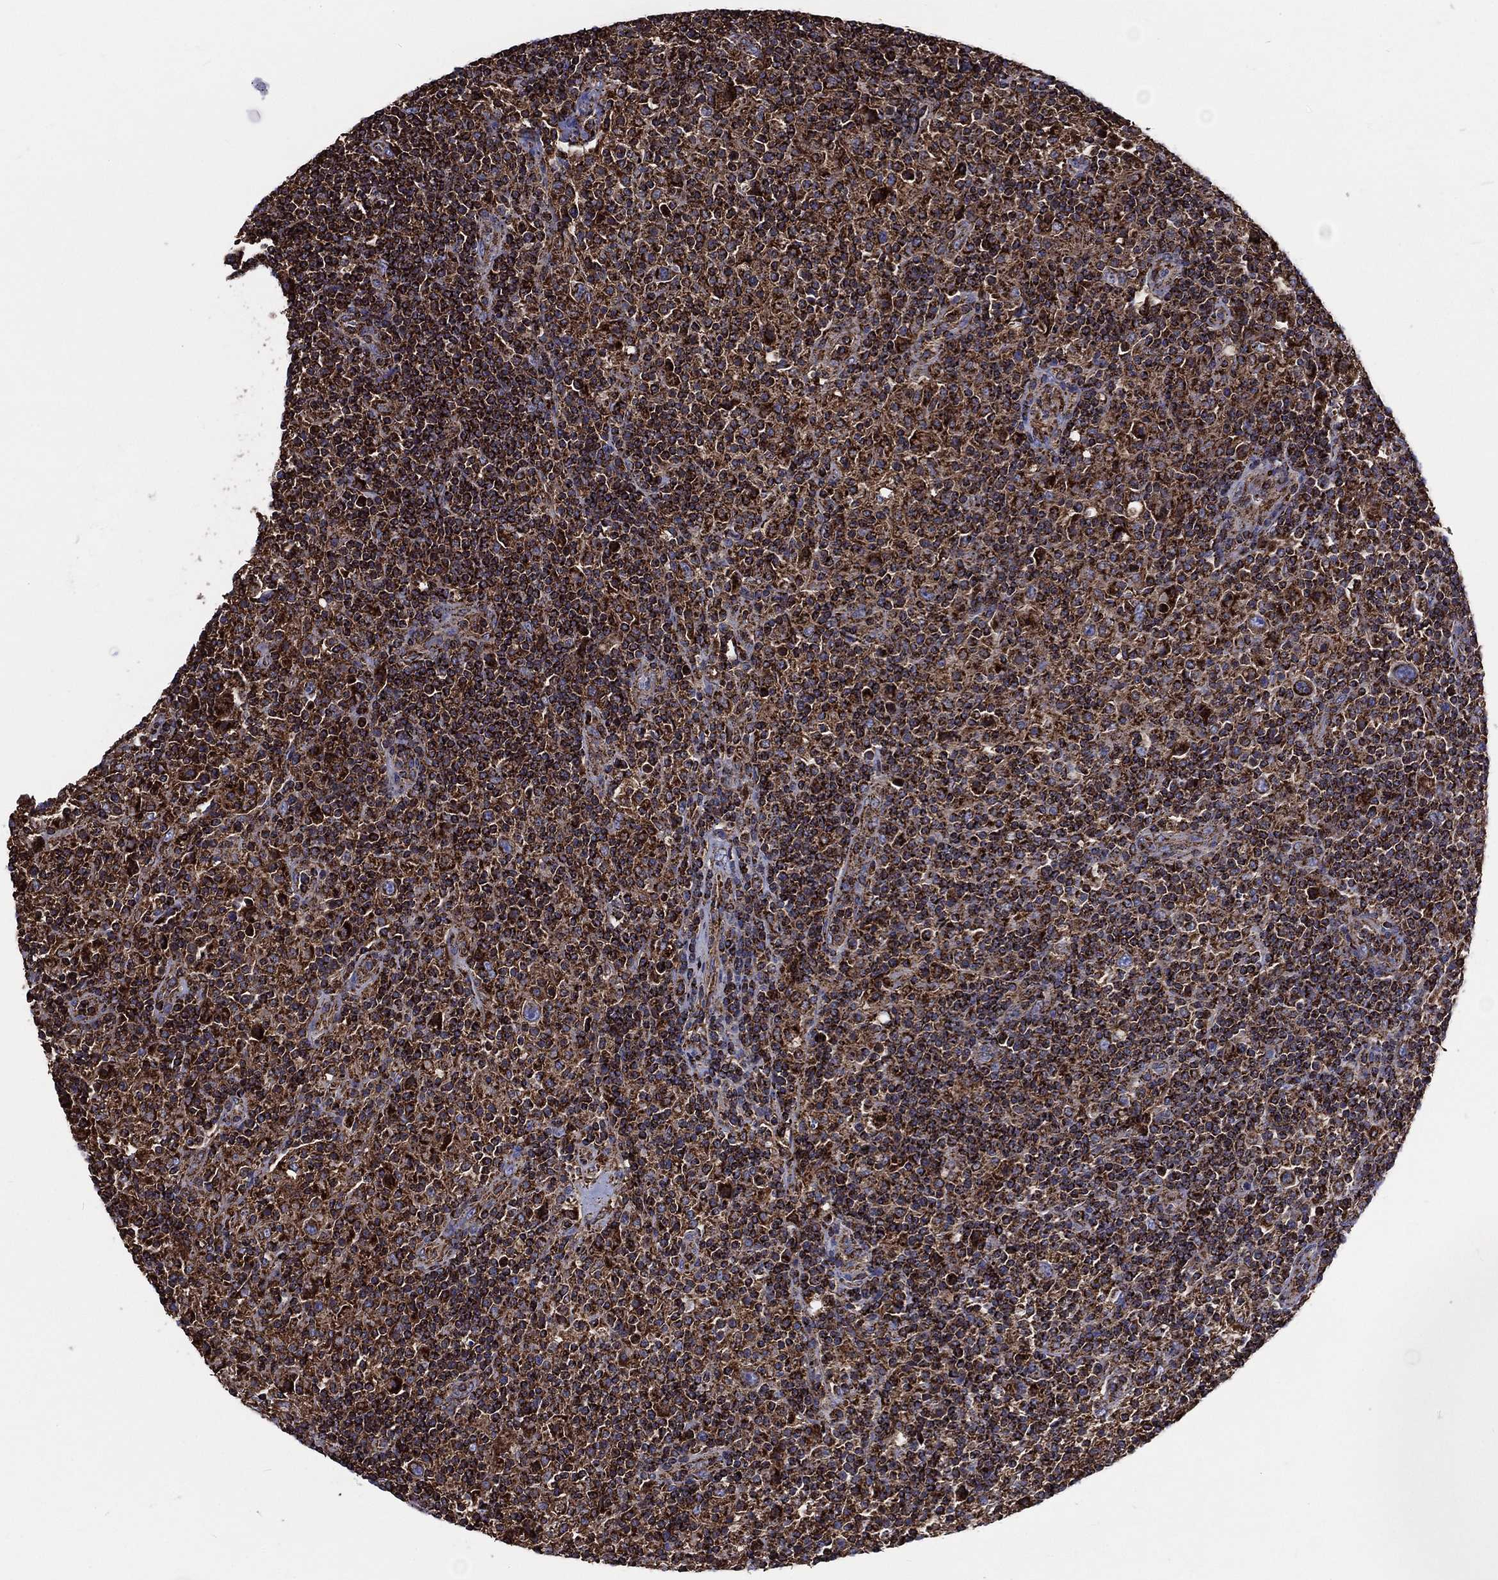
{"staining": {"intensity": "strong", "quantity": "25%-75%", "location": "cytoplasmic/membranous"}, "tissue": "lymphoma", "cell_type": "Tumor cells", "image_type": "cancer", "snomed": [{"axis": "morphology", "description": "Hodgkin's disease, NOS"}, {"axis": "topography", "description": "Lymph node"}], "caption": "Hodgkin's disease stained with DAB immunohistochemistry (IHC) displays high levels of strong cytoplasmic/membranous staining in about 25%-75% of tumor cells.", "gene": "ANKRD37", "patient": {"sex": "male", "age": 70}}